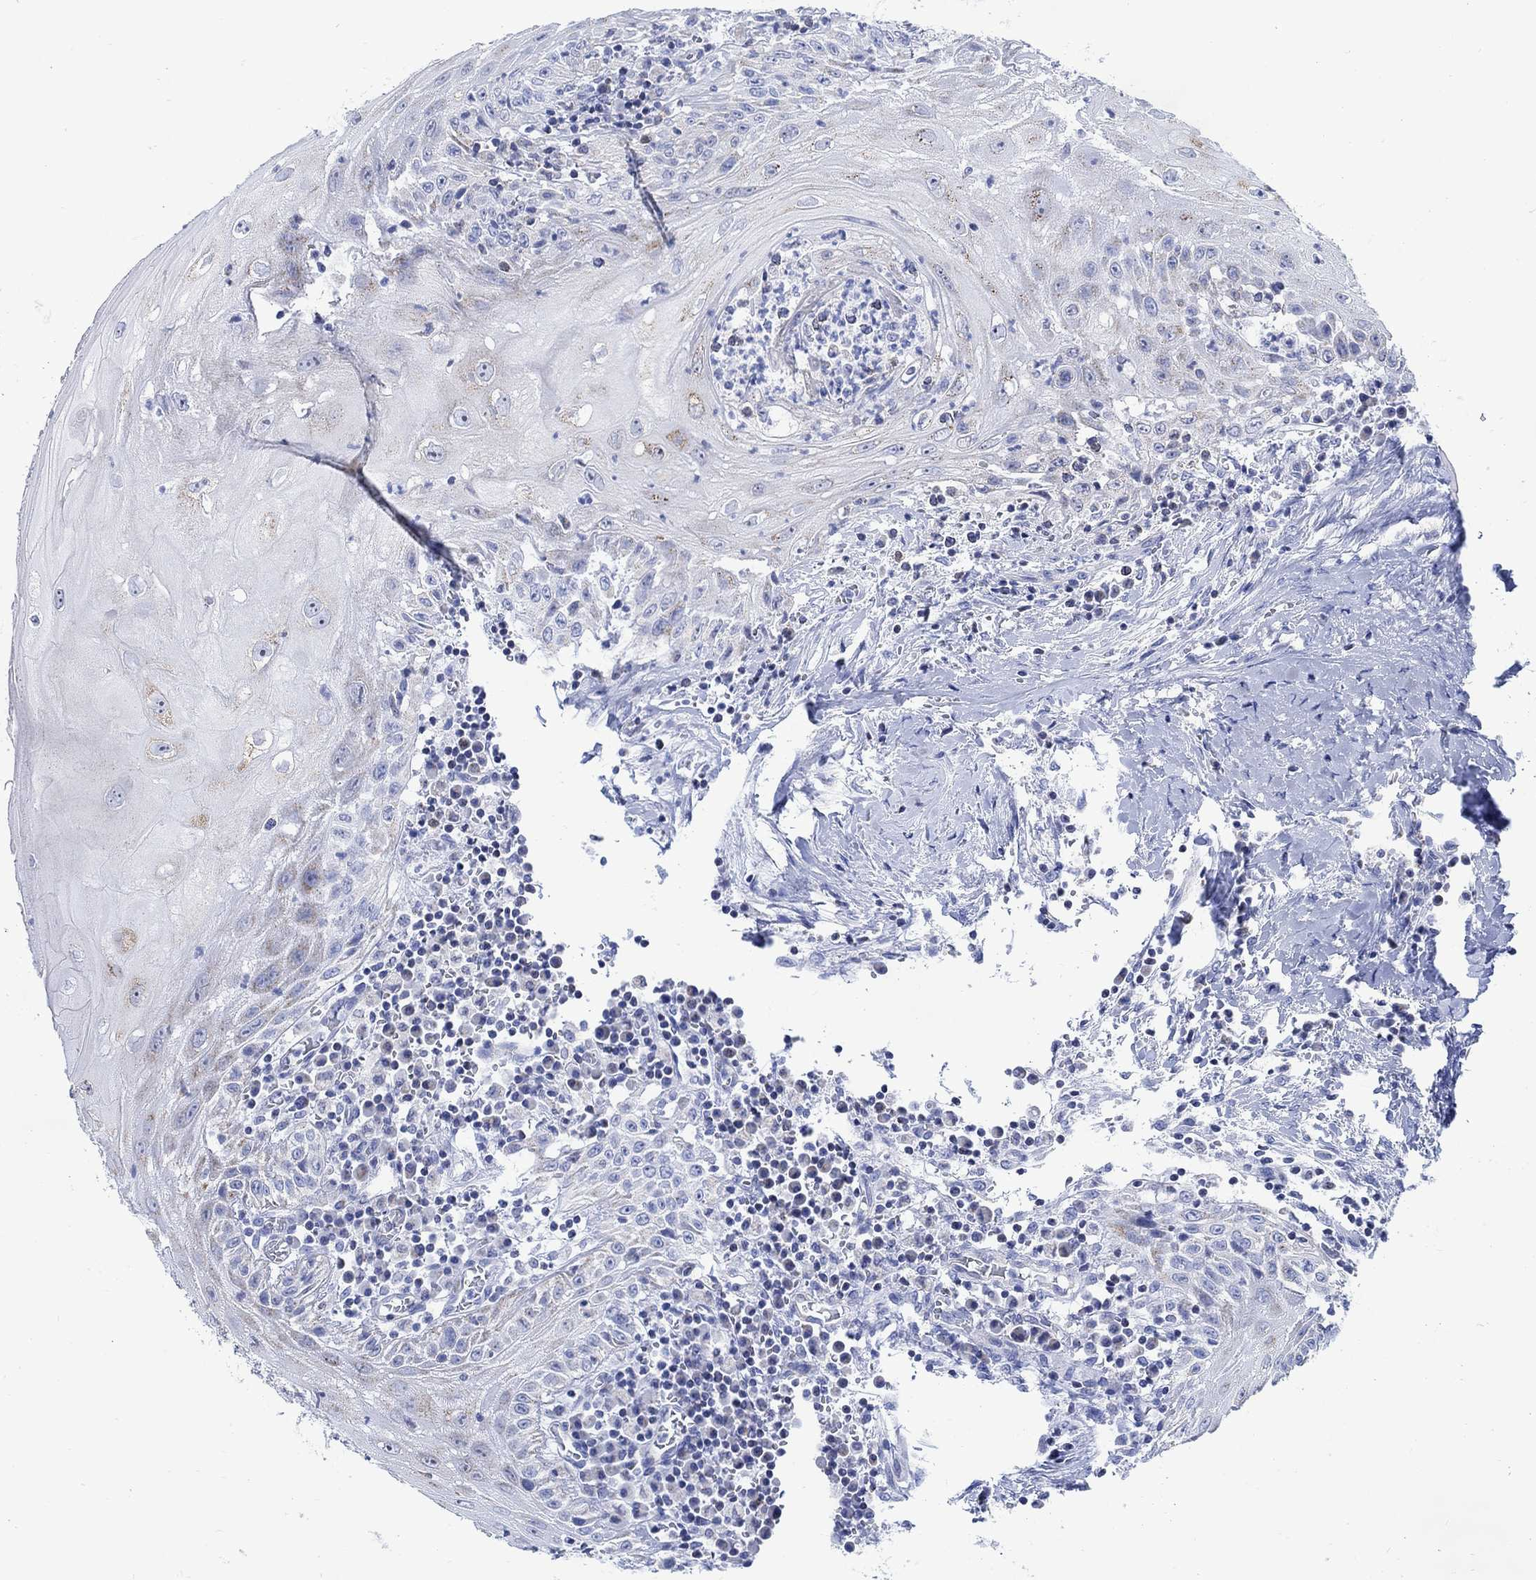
{"staining": {"intensity": "weak", "quantity": "25%-75%", "location": "cytoplasmic/membranous"}, "tissue": "head and neck cancer", "cell_type": "Tumor cells", "image_type": "cancer", "snomed": [{"axis": "morphology", "description": "Squamous cell carcinoma, NOS"}, {"axis": "topography", "description": "Oral tissue"}, {"axis": "topography", "description": "Head-Neck"}], "caption": "Immunohistochemical staining of human squamous cell carcinoma (head and neck) reveals weak cytoplasmic/membranous protein expression in about 25%-75% of tumor cells.", "gene": "CPLX2", "patient": {"sex": "male", "age": 58}}